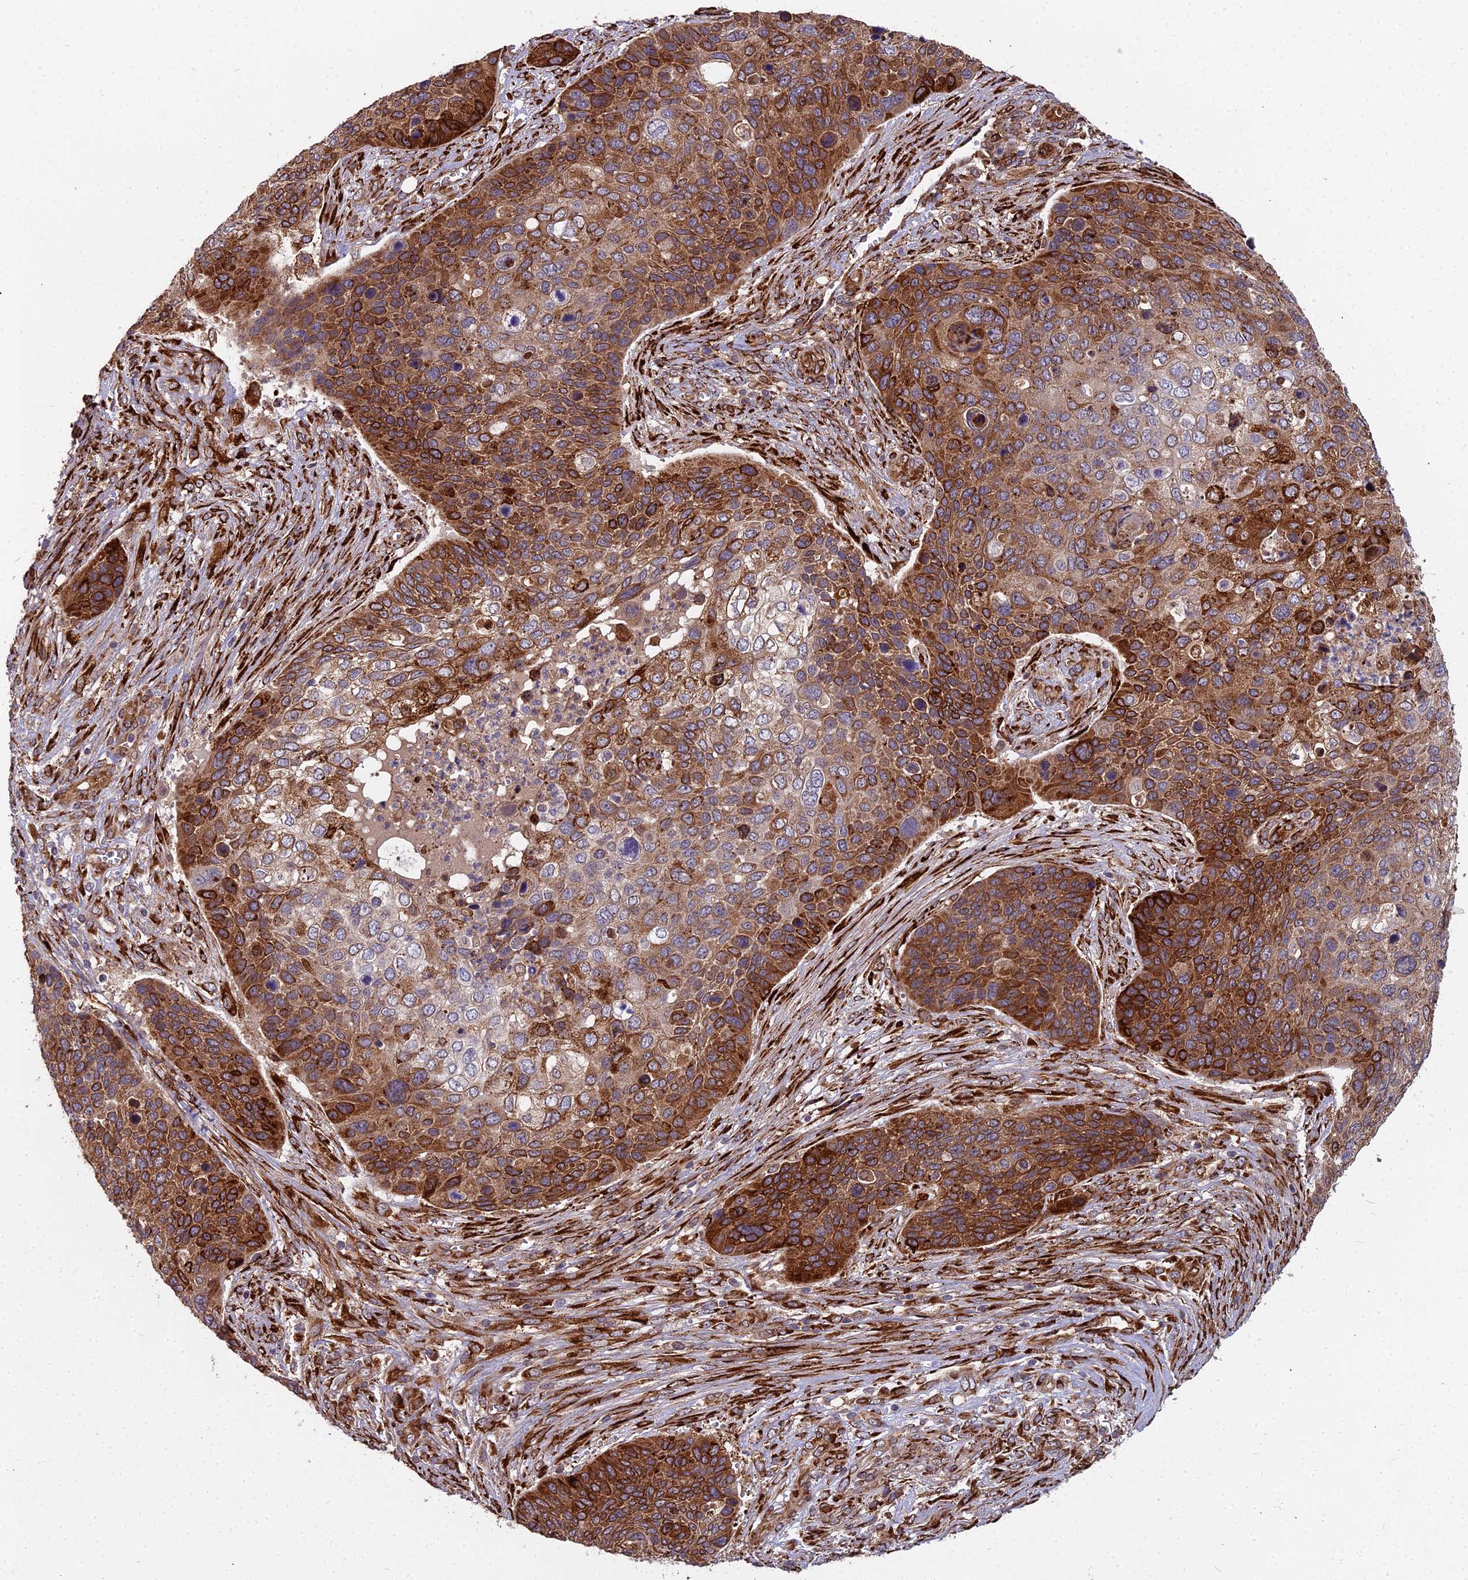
{"staining": {"intensity": "strong", "quantity": "25%-75%", "location": "cytoplasmic/membranous"}, "tissue": "skin cancer", "cell_type": "Tumor cells", "image_type": "cancer", "snomed": [{"axis": "morphology", "description": "Basal cell carcinoma"}, {"axis": "topography", "description": "Skin"}], "caption": "High-power microscopy captured an immunohistochemistry photomicrograph of skin cancer (basal cell carcinoma), revealing strong cytoplasmic/membranous positivity in approximately 25%-75% of tumor cells.", "gene": "NDUFAF7", "patient": {"sex": "female", "age": 74}}